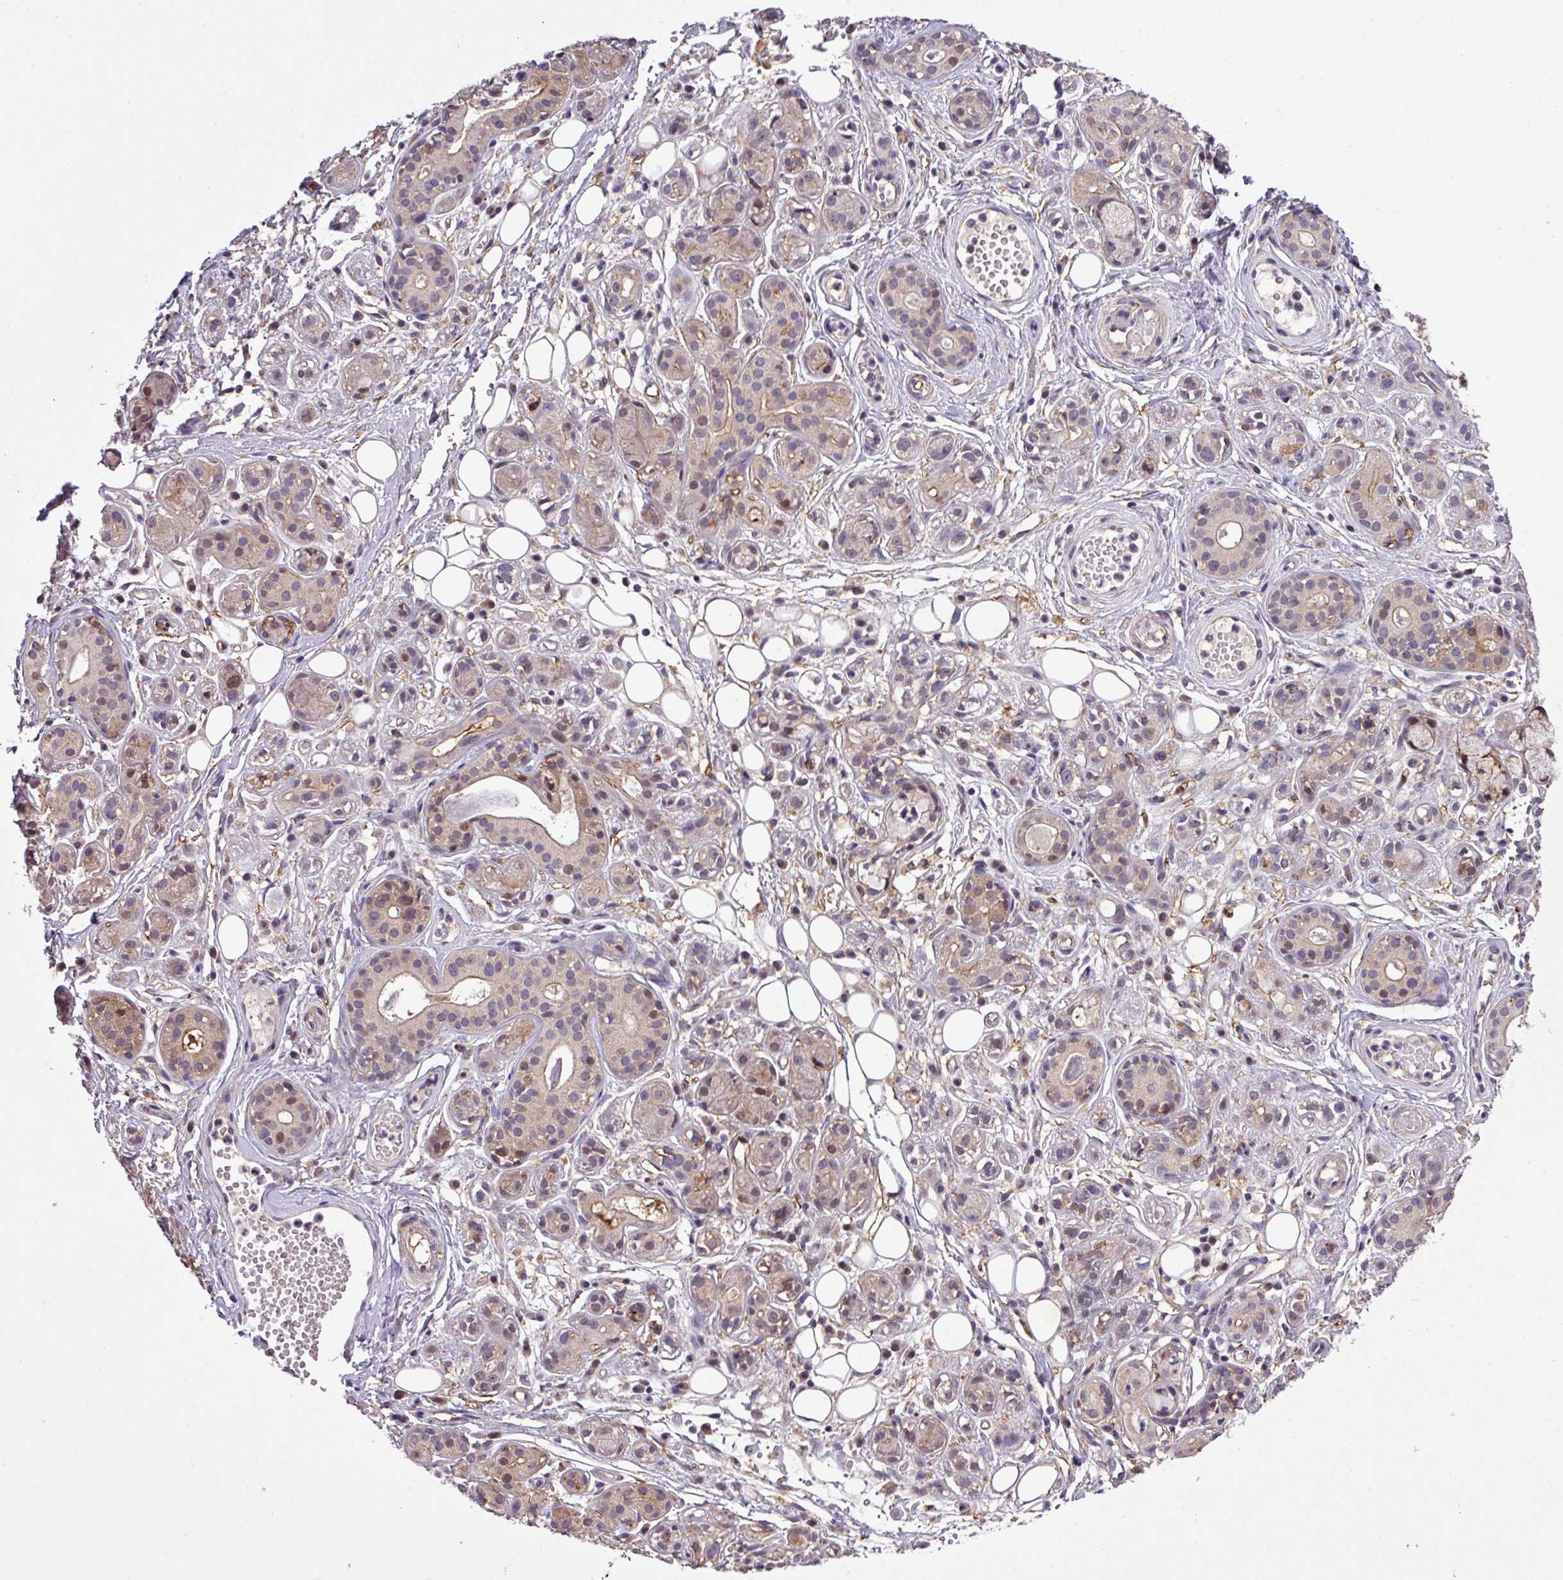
{"staining": {"intensity": "moderate", "quantity": "25%-75%", "location": "cytoplasmic/membranous,nuclear"}, "tissue": "salivary gland", "cell_type": "Glandular cells", "image_type": "normal", "snomed": [{"axis": "morphology", "description": "Normal tissue, NOS"}, {"axis": "topography", "description": "Salivary gland"}], "caption": "A medium amount of moderate cytoplasmic/membranous,nuclear positivity is present in about 25%-75% of glandular cells in benign salivary gland.", "gene": "RPP25L", "patient": {"sex": "male", "age": 54}}